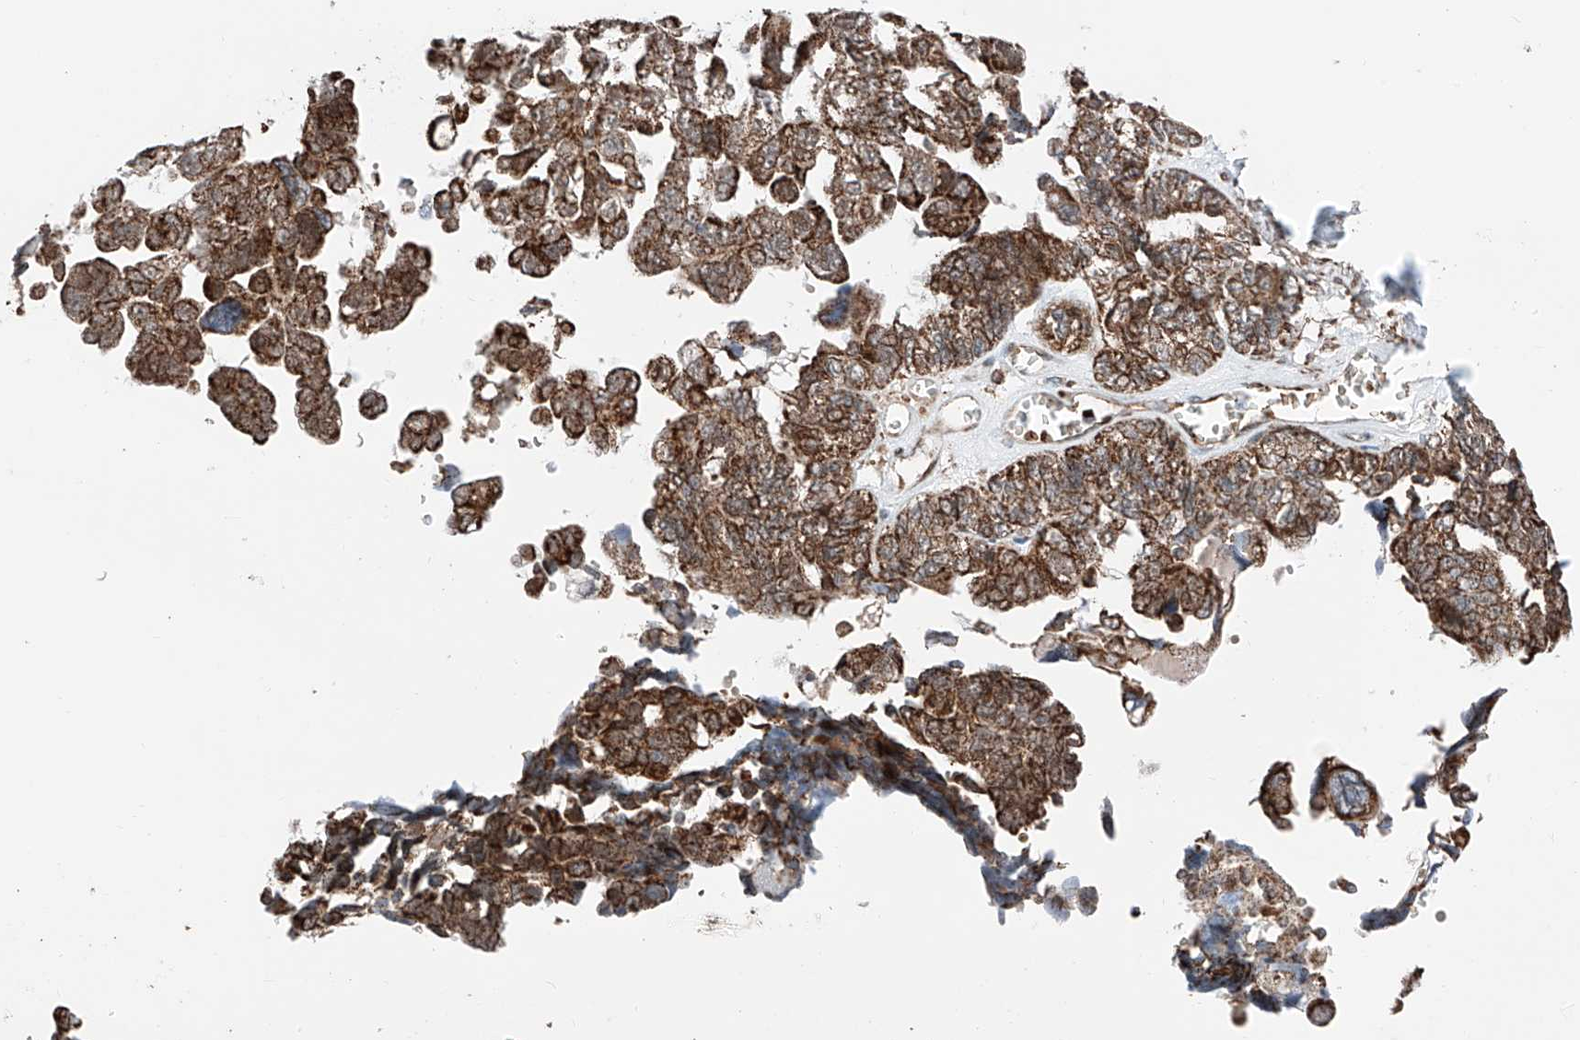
{"staining": {"intensity": "strong", "quantity": ">75%", "location": "cytoplasmic/membranous"}, "tissue": "ovarian cancer", "cell_type": "Tumor cells", "image_type": "cancer", "snomed": [{"axis": "morphology", "description": "Cystadenocarcinoma, serous, NOS"}, {"axis": "topography", "description": "Ovary"}], "caption": "Human ovarian cancer (serous cystadenocarcinoma) stained for a protein (brown) shows strong cytoplasmic/membranous positive staining in approximately >75% of tumor cells.", "gene": "ZSCAN29", "patient": {"sex": "female", "age": 79}}